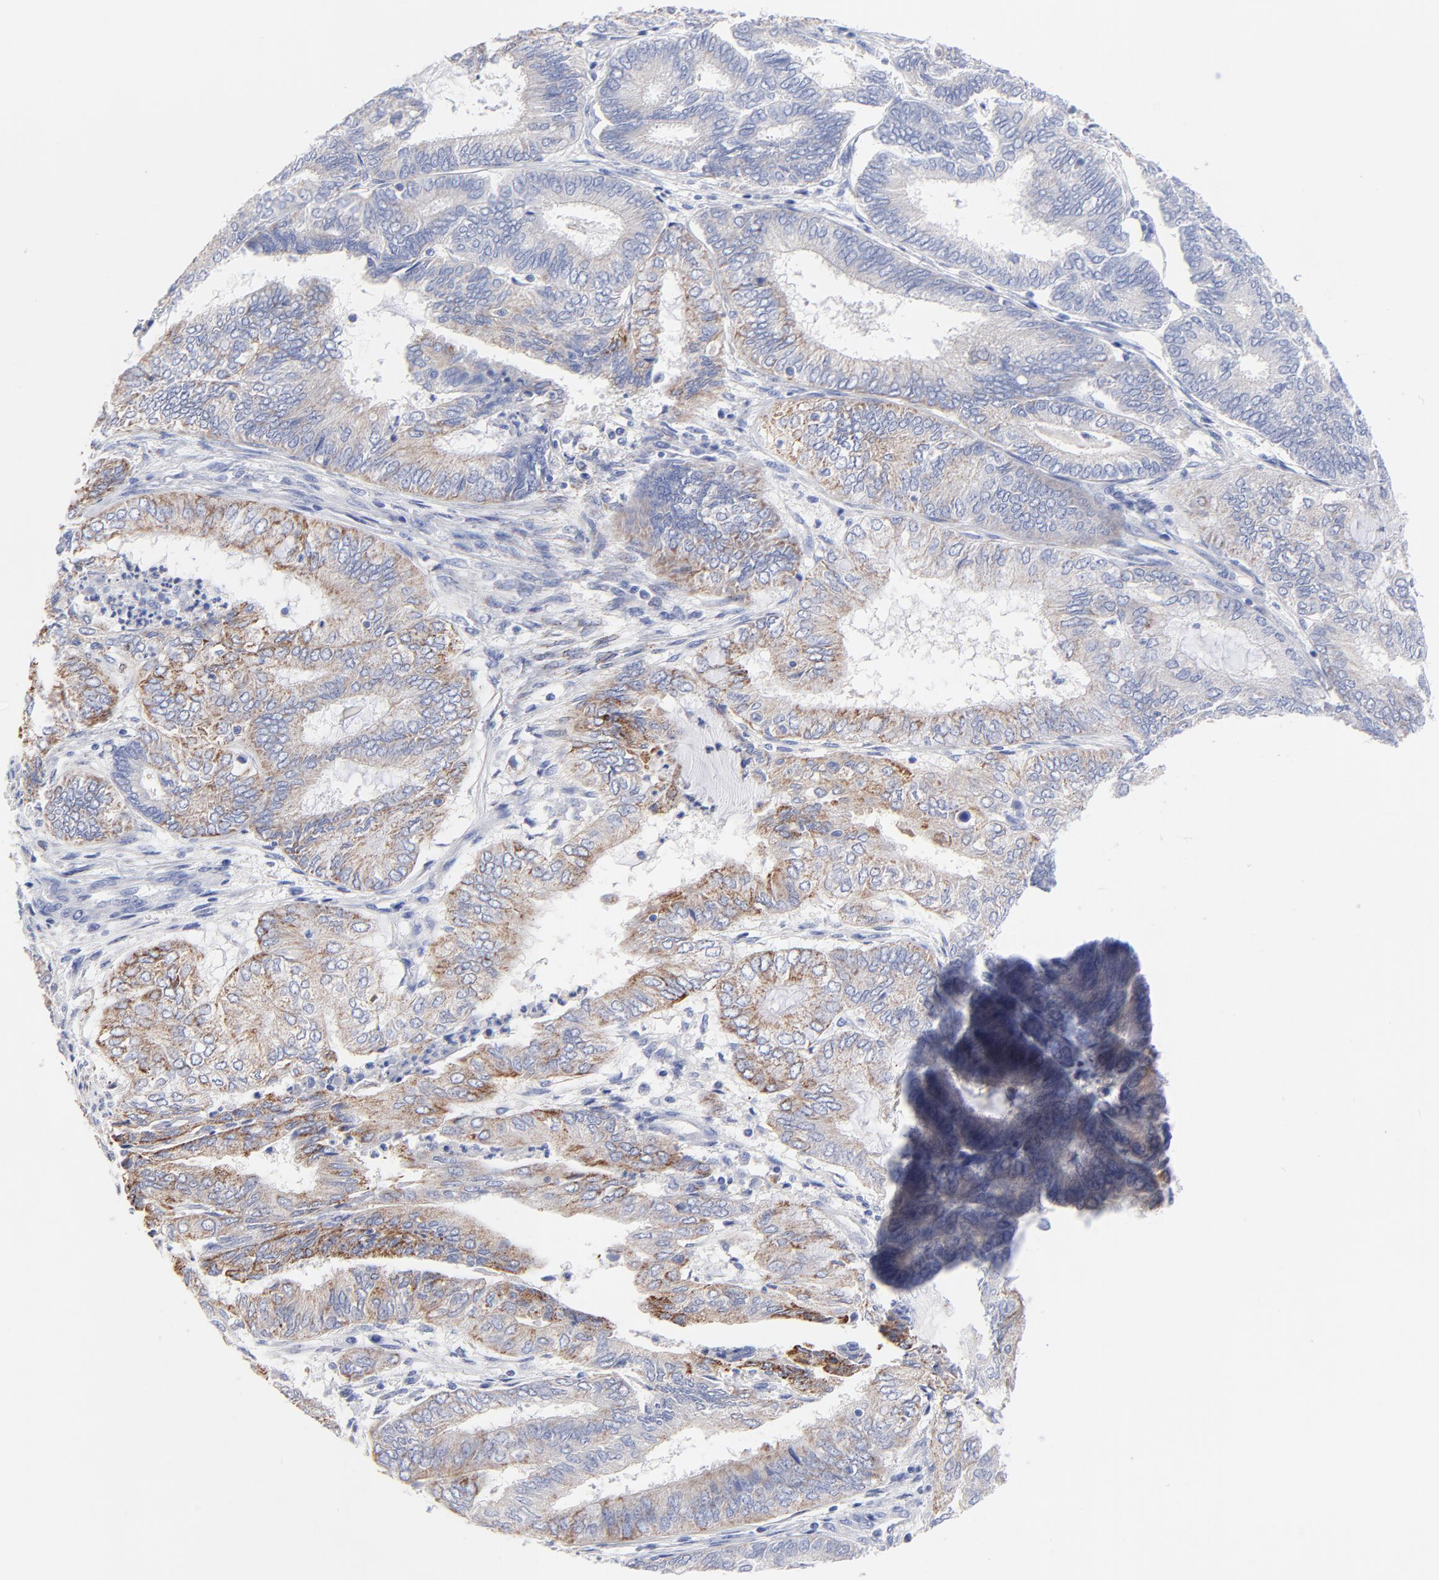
{"staining": {"intensity": "moderate", "quantity": "25%-75%", "location": "cytoplasmic/membranous"}, "tissue": "endometrial cancer", "cell_type": "Tumor cells", "image_type": "cancer", "snomed": [{"axis": "morphology", "description": "Adenocarcinoma, NOS"}, {"axis": "topography", "description": "Endometrium"}], "caption": "IHC of human endometrial adenocarcinoma shows medium levels of moderate cytoplasmic/membranous positivity in about 25%-75% of tumor cells.", "gene": "FBXO10", "patient": {"sex": "female", "age": 59}}